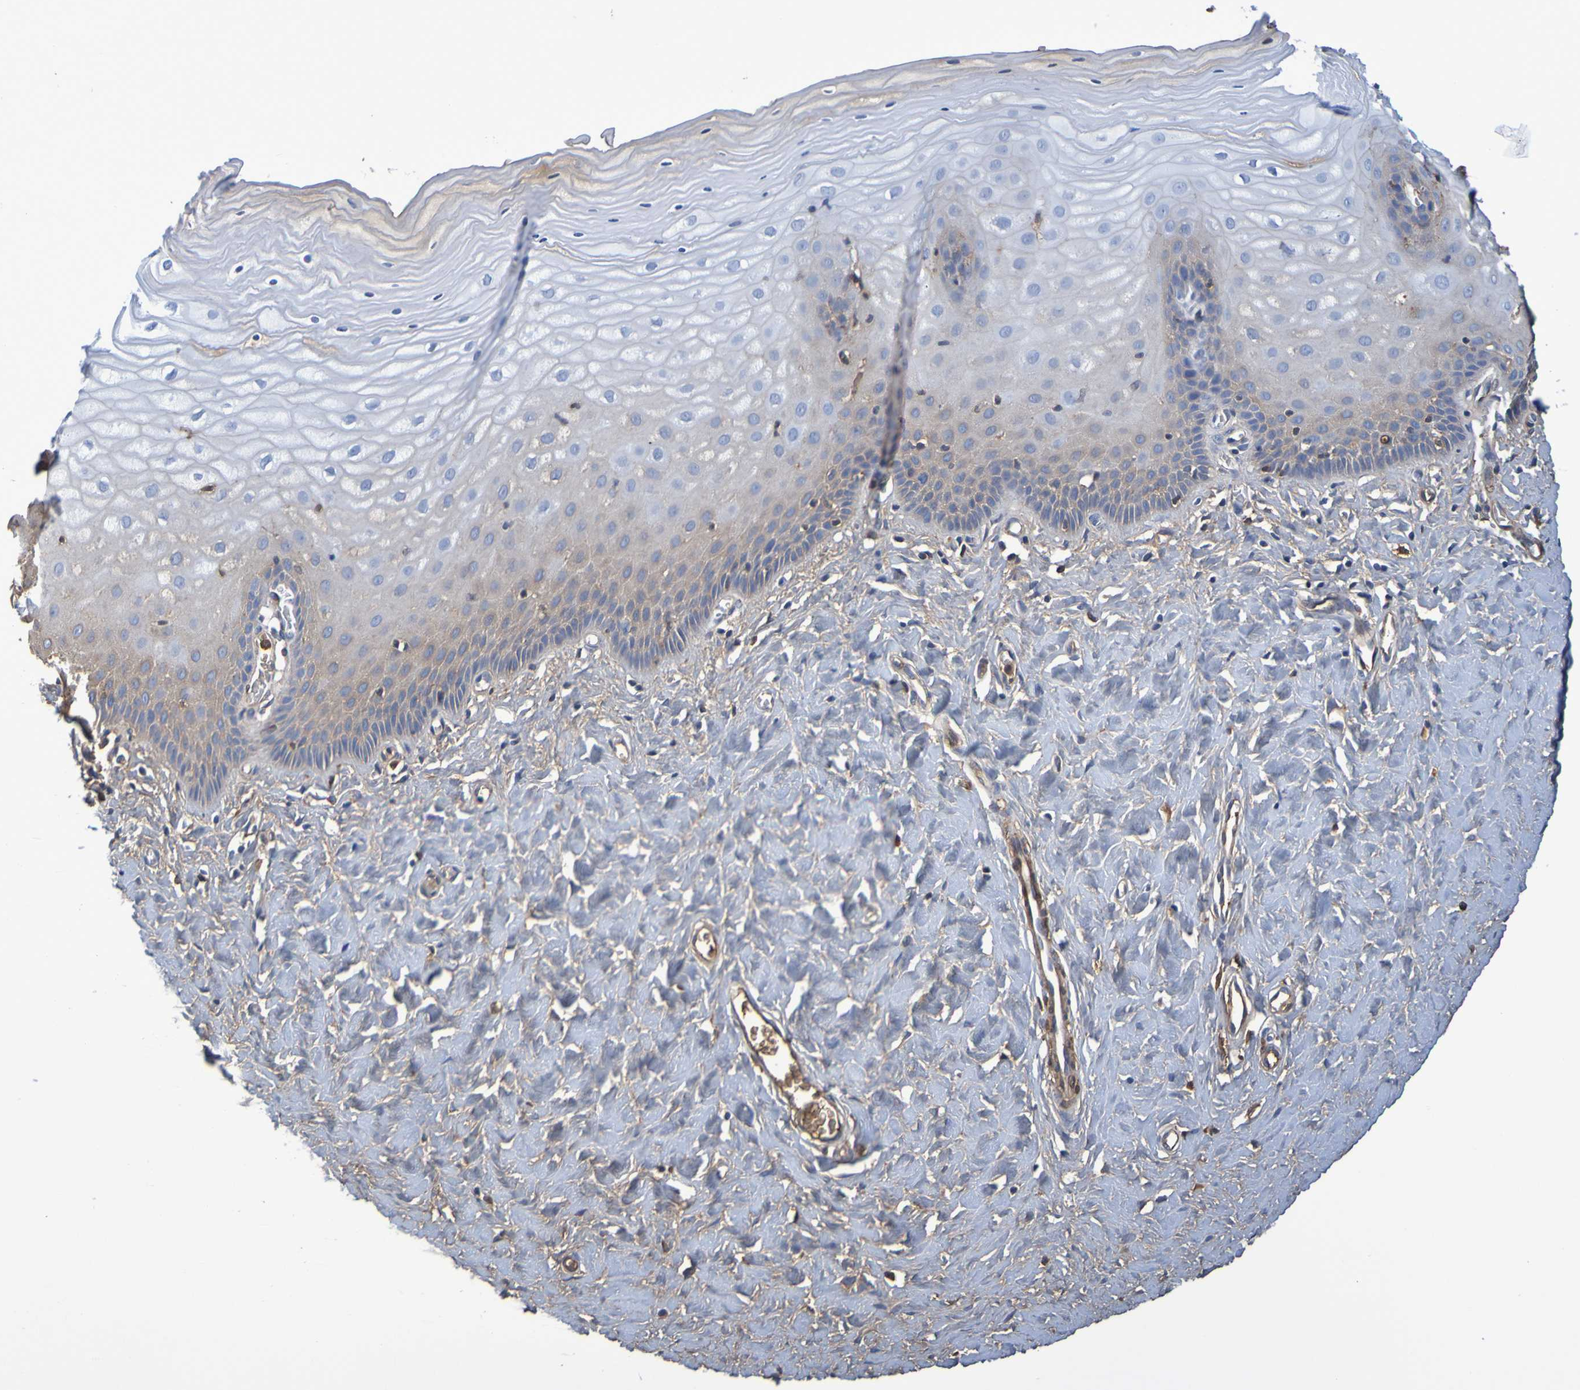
{"staining": {"intensity": "weak", "quantity": "25%-75%", "location": "cytoplasmic/membranous"}, "tissue": "cervix", "cell_type": "Glandular cells", "image_type": "normal", "snomed": [{"axis": "morphology", "description": "Normal tissue, NOS"}, {"axis": "topography", "description": "Cervix"}], "caption": "Immunohistochemical staining of unremarkable human cervix shows weak cytoplasmic/membranous protein expression in about 25%-75% of glandular cells.", "gene": "GAB3", "patient": {"sex": "female", "age": 55}}